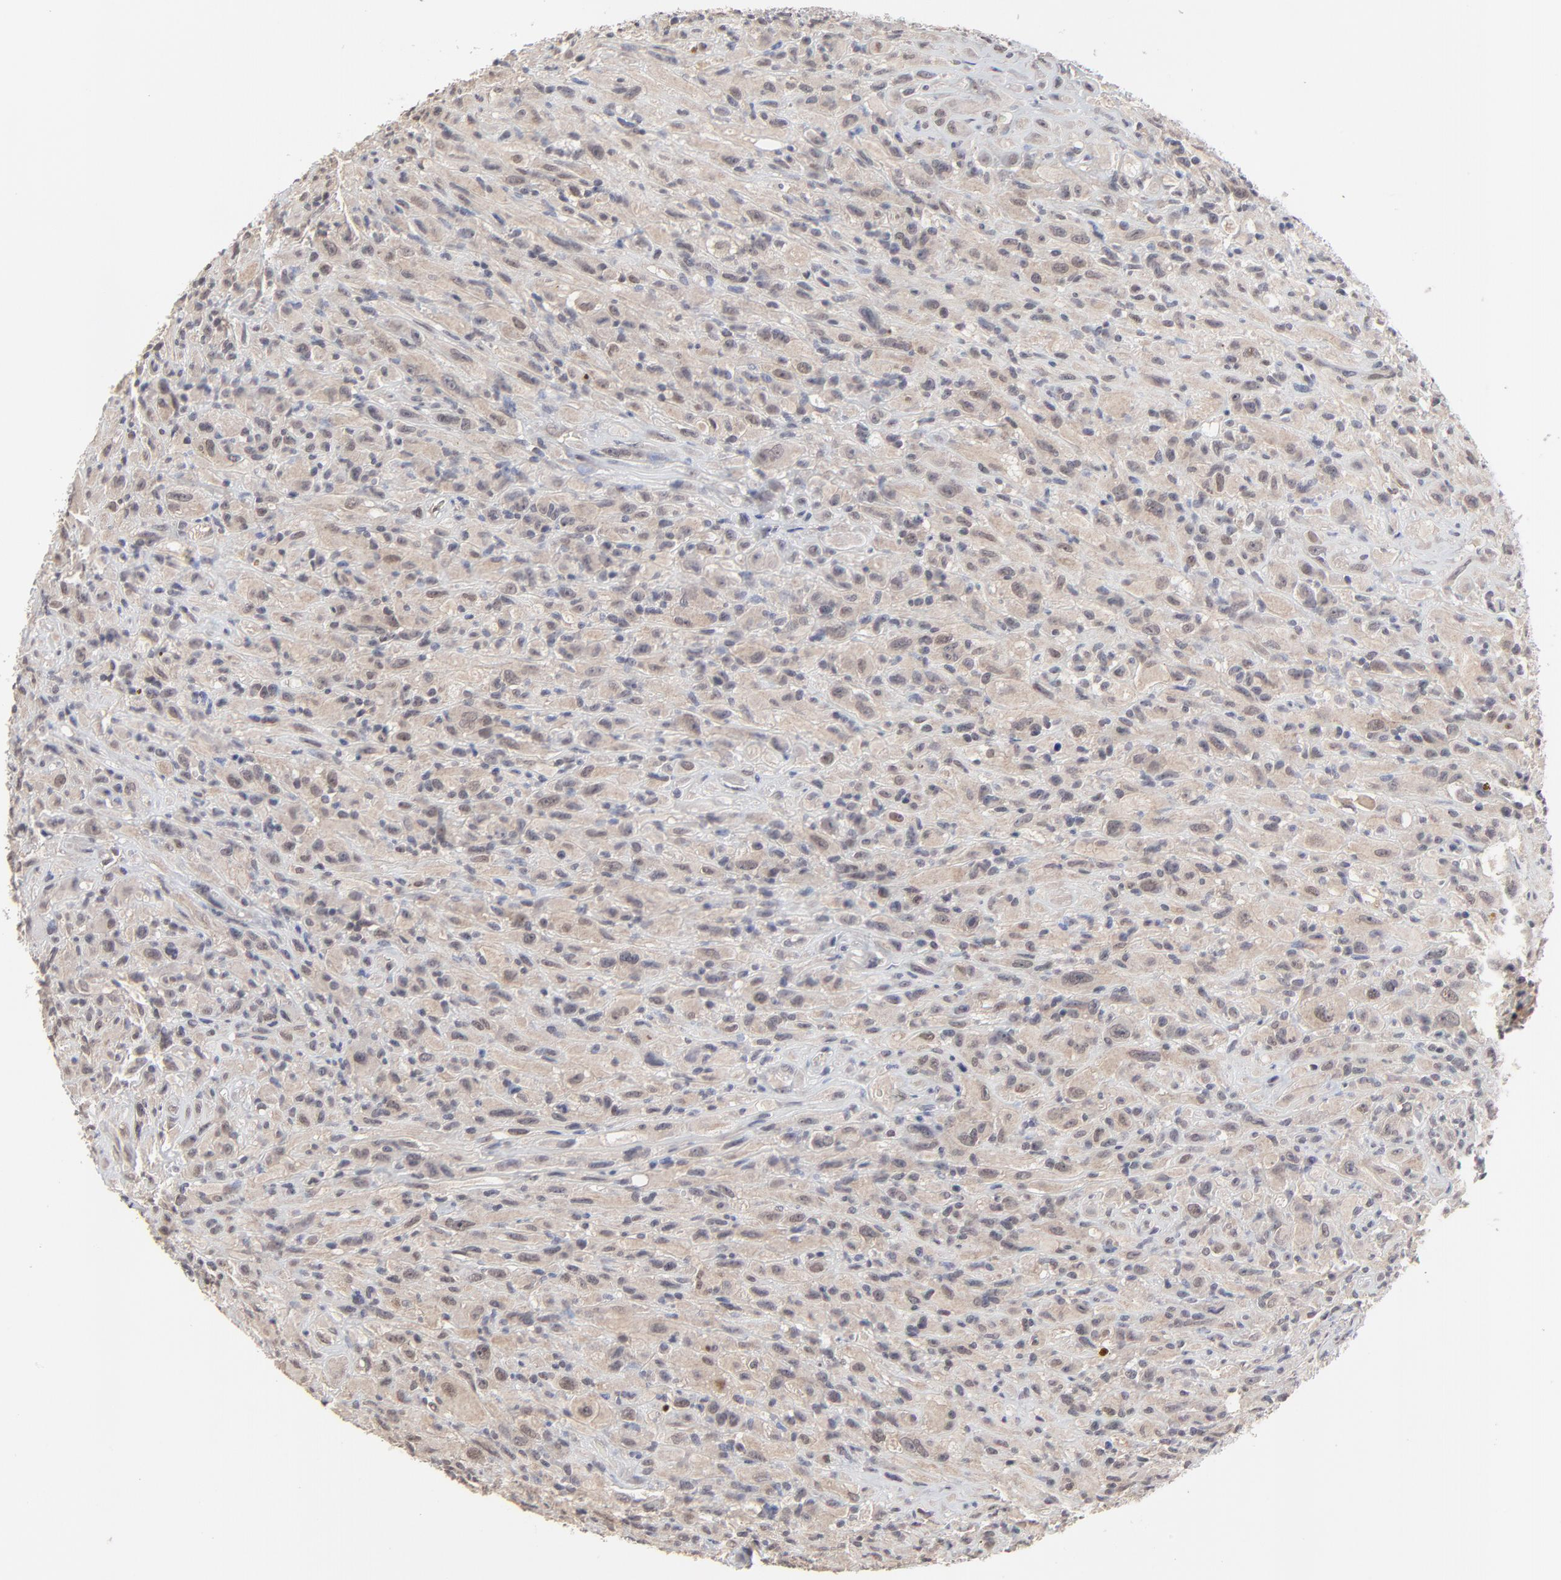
{"staining": {"intensity": "weak", "quantity": "25%-75%", "location": "cytoplasmic/membranous,nuclear"}, "tissue": "glioma", "cell_type": "Tumor cells", "image_type": "cancer", "snomed": [{"axis": "morphology", "description": "Glioma, malignant, High grade"}, {"axis": "topography", "description": "Brain"}], "caption": "Protein expression analysis of high-grade glioma (malignant) reveals weak cytoplasmic/membranous and nuclear positivity in about 25%-75% of tumor cells.", "gene": "FAM199X", "patient": {"sex": "male", "age": 48}}